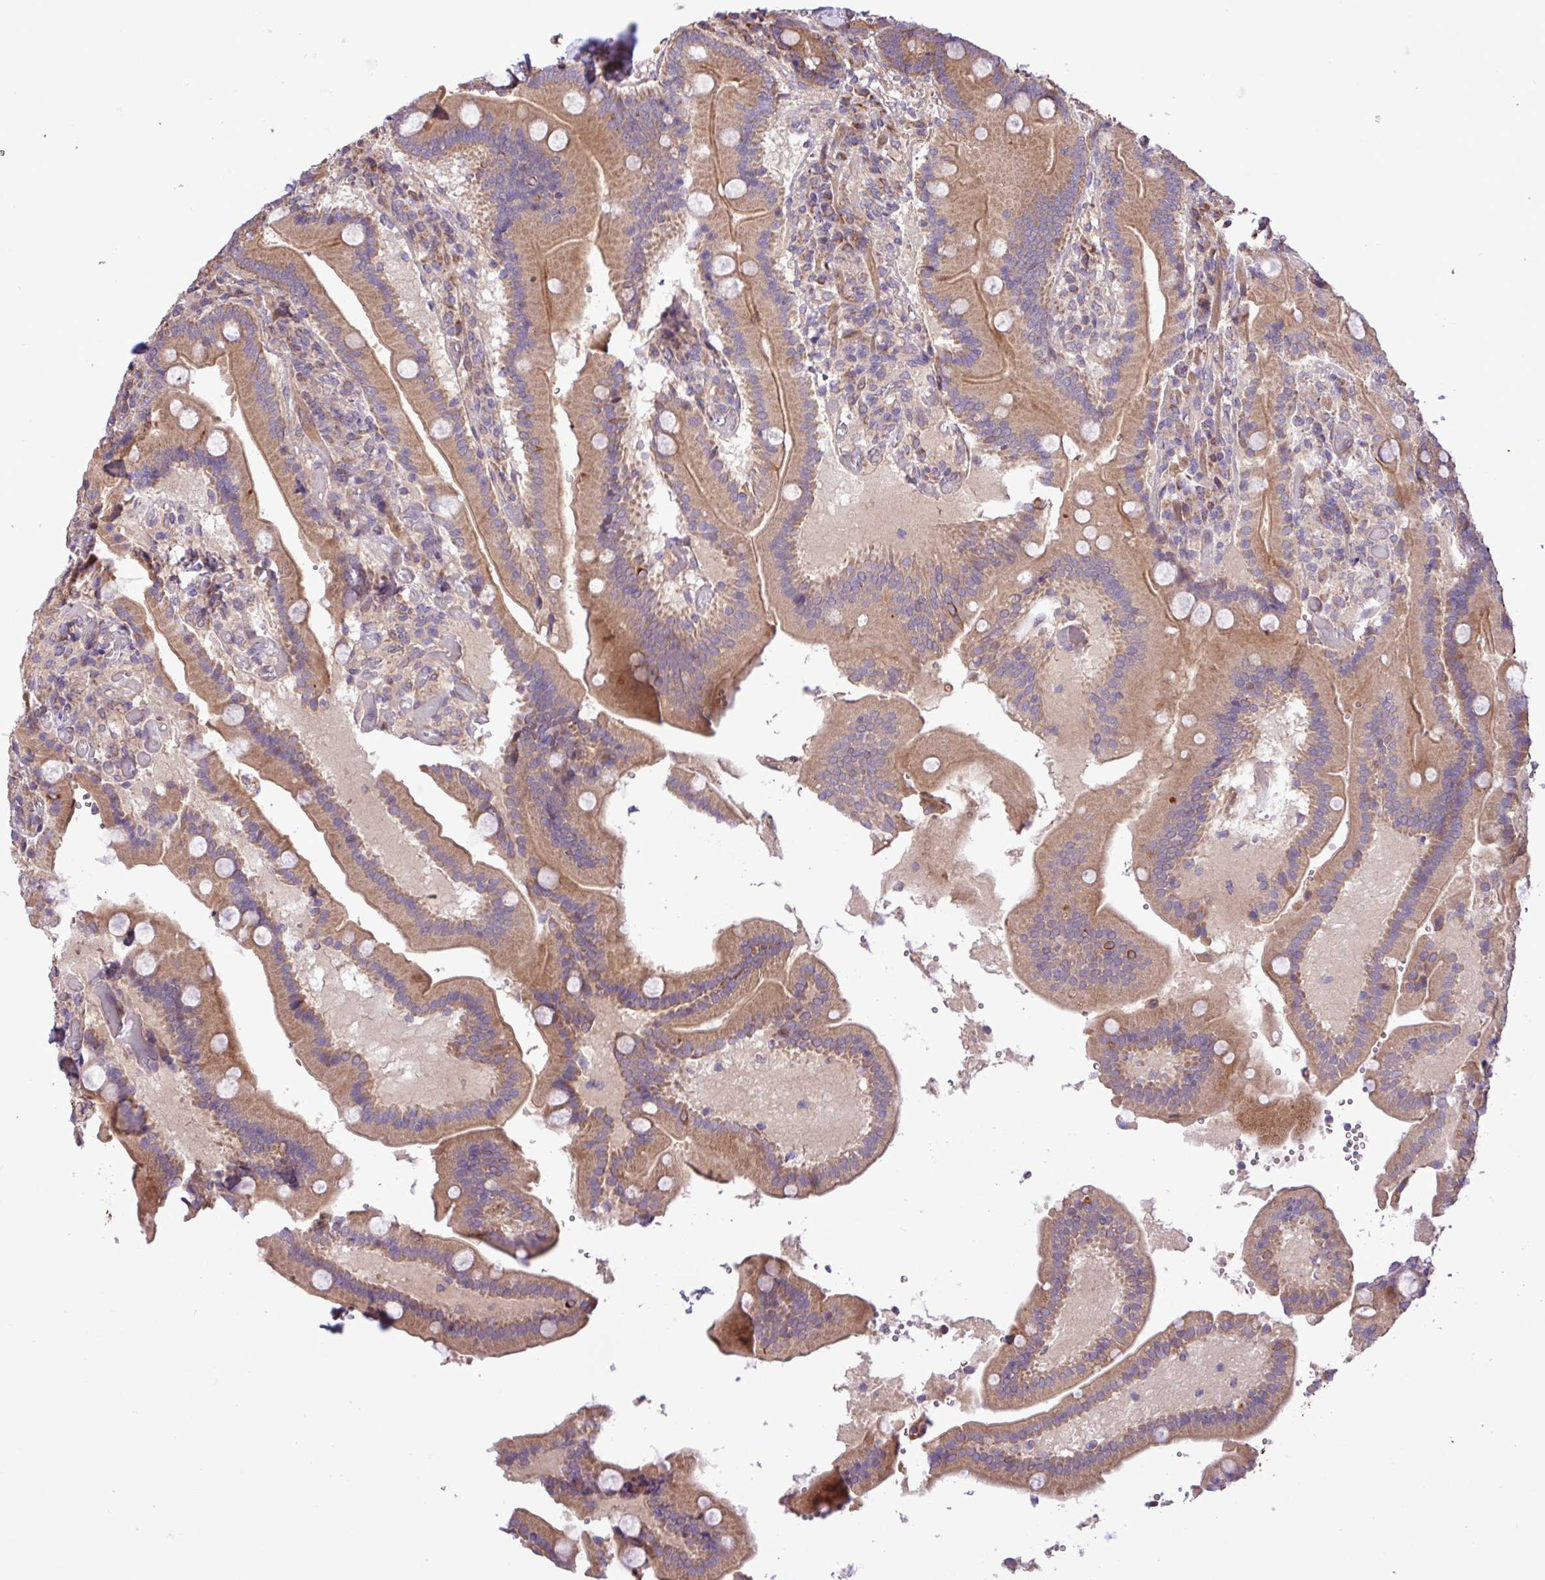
{"staining": {"intensity": "moderate", "quantity": ">75%", "location": "cytoplasmic/membranous"}, "tissue": "duodenum", "cell_type": "Glandular cells", "image_type": "normal", "snomed": [{"axis": "morphology", "description": "Normal tissue, NOS"}, {"axis": "topography", "description": "Duodenum"}], "caption": "High-power microscopy captured an immunohistochemistry (IHC) image of normal duodenum, revealing moderate cytoplasmic/membranous staining in about >75% of glandular cells.", "gene": "TIMM10B", "patient": {"sex": "female", "age": 62}}